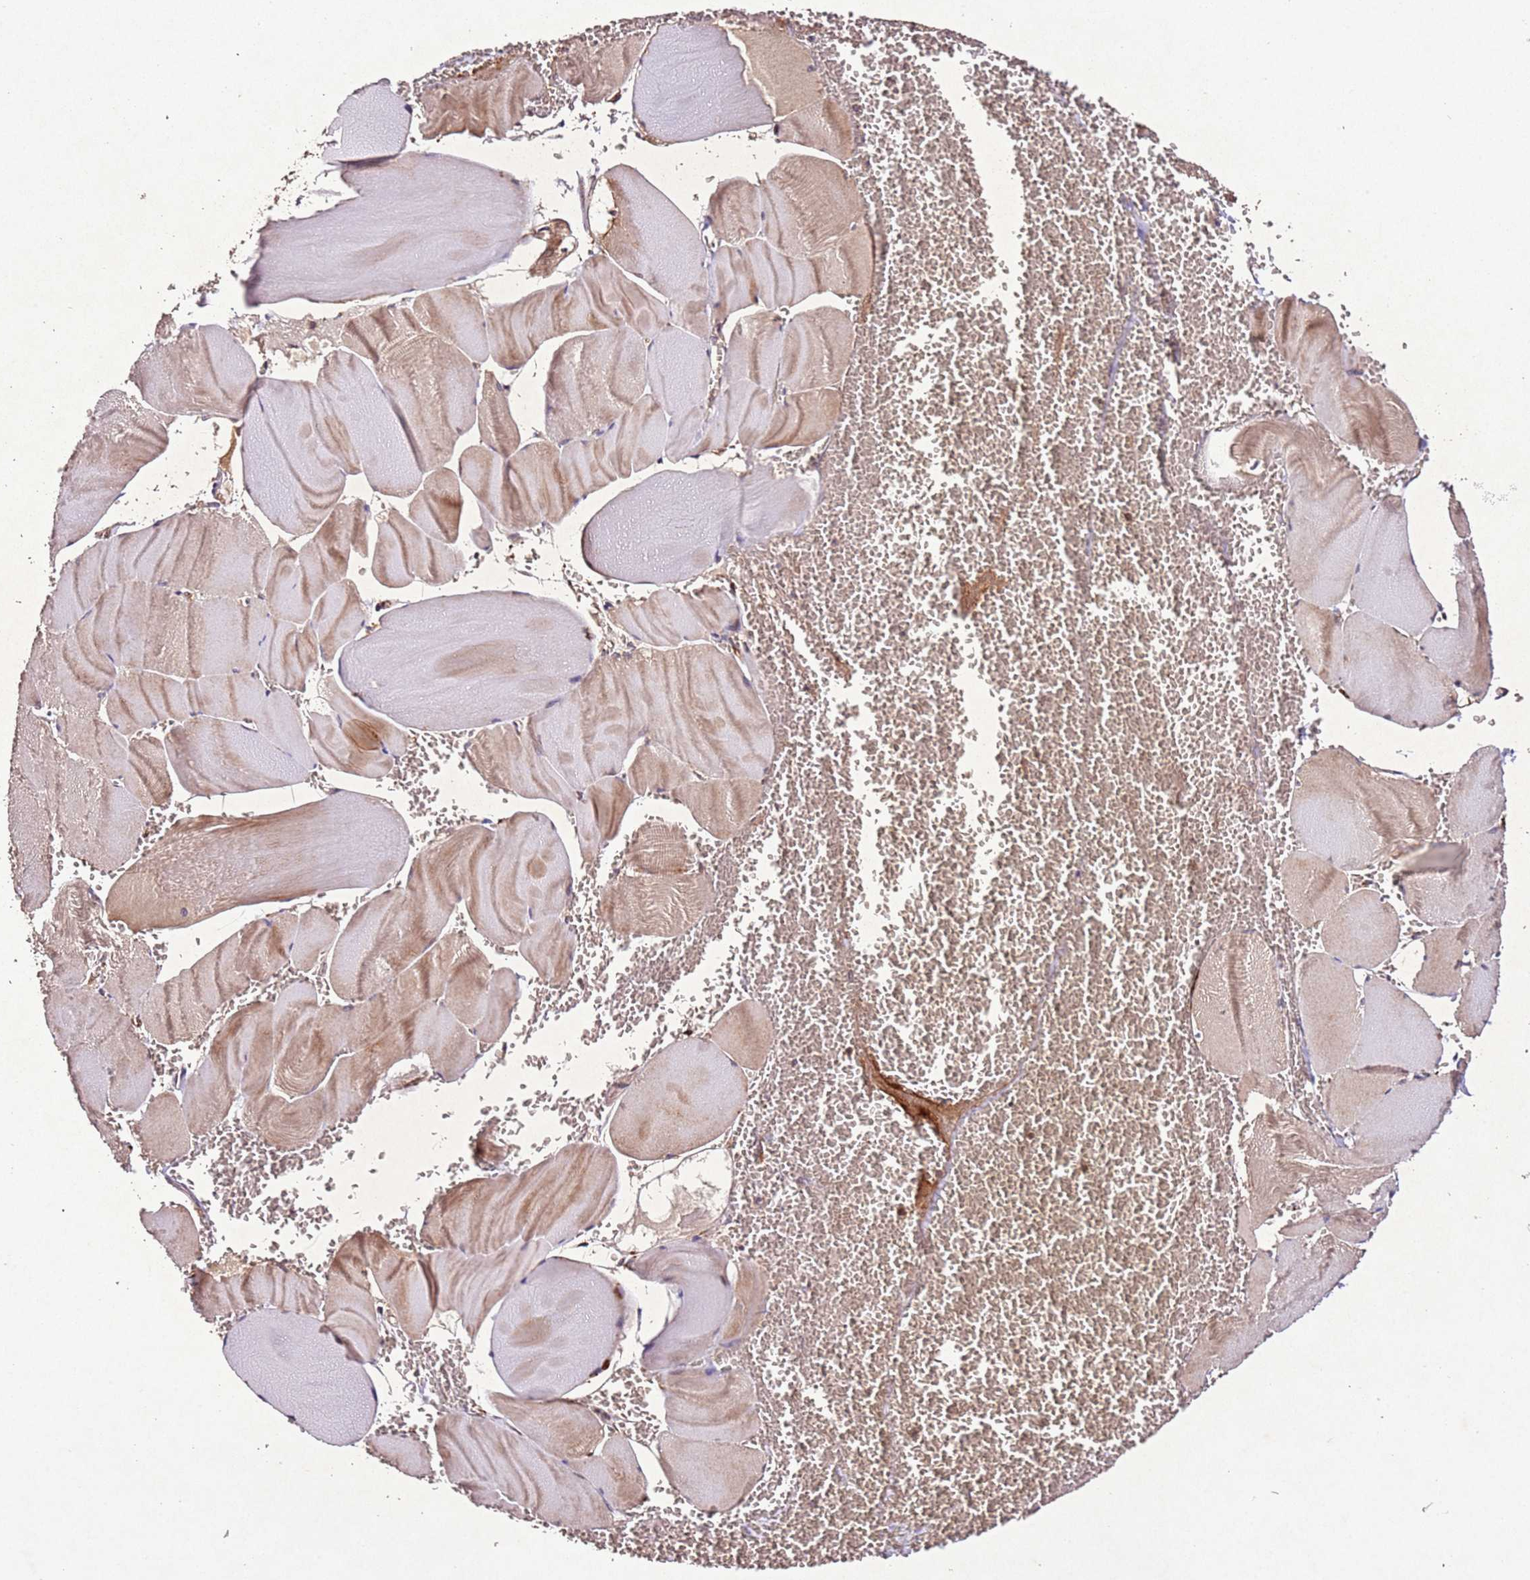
{"staining": {"intensity": "moderate", "quantity": ">75%", "location": "cytoplasmic/membranous"}, "tissue": "skeletal muscle", "cell_type": "Myocytes", "image_type": "normal", "snomed": [{"axis": "morphology", "description": "Normal tissue, NOS"}, {"axis": "morphology", "description": "Basal cell carcinoma"}, {"axis": "topography", "description": "Skeletal muscle"}], "caption": "A histopathology image of skeletal muscle stained for a protein reveals moderate cytoplasmic/membranous brown staining in myocytes. (DAB IHC with brightfield microscopy, high magnification).", "gene": "PTMA", "patient": {"sex": "female", "age": 64}}